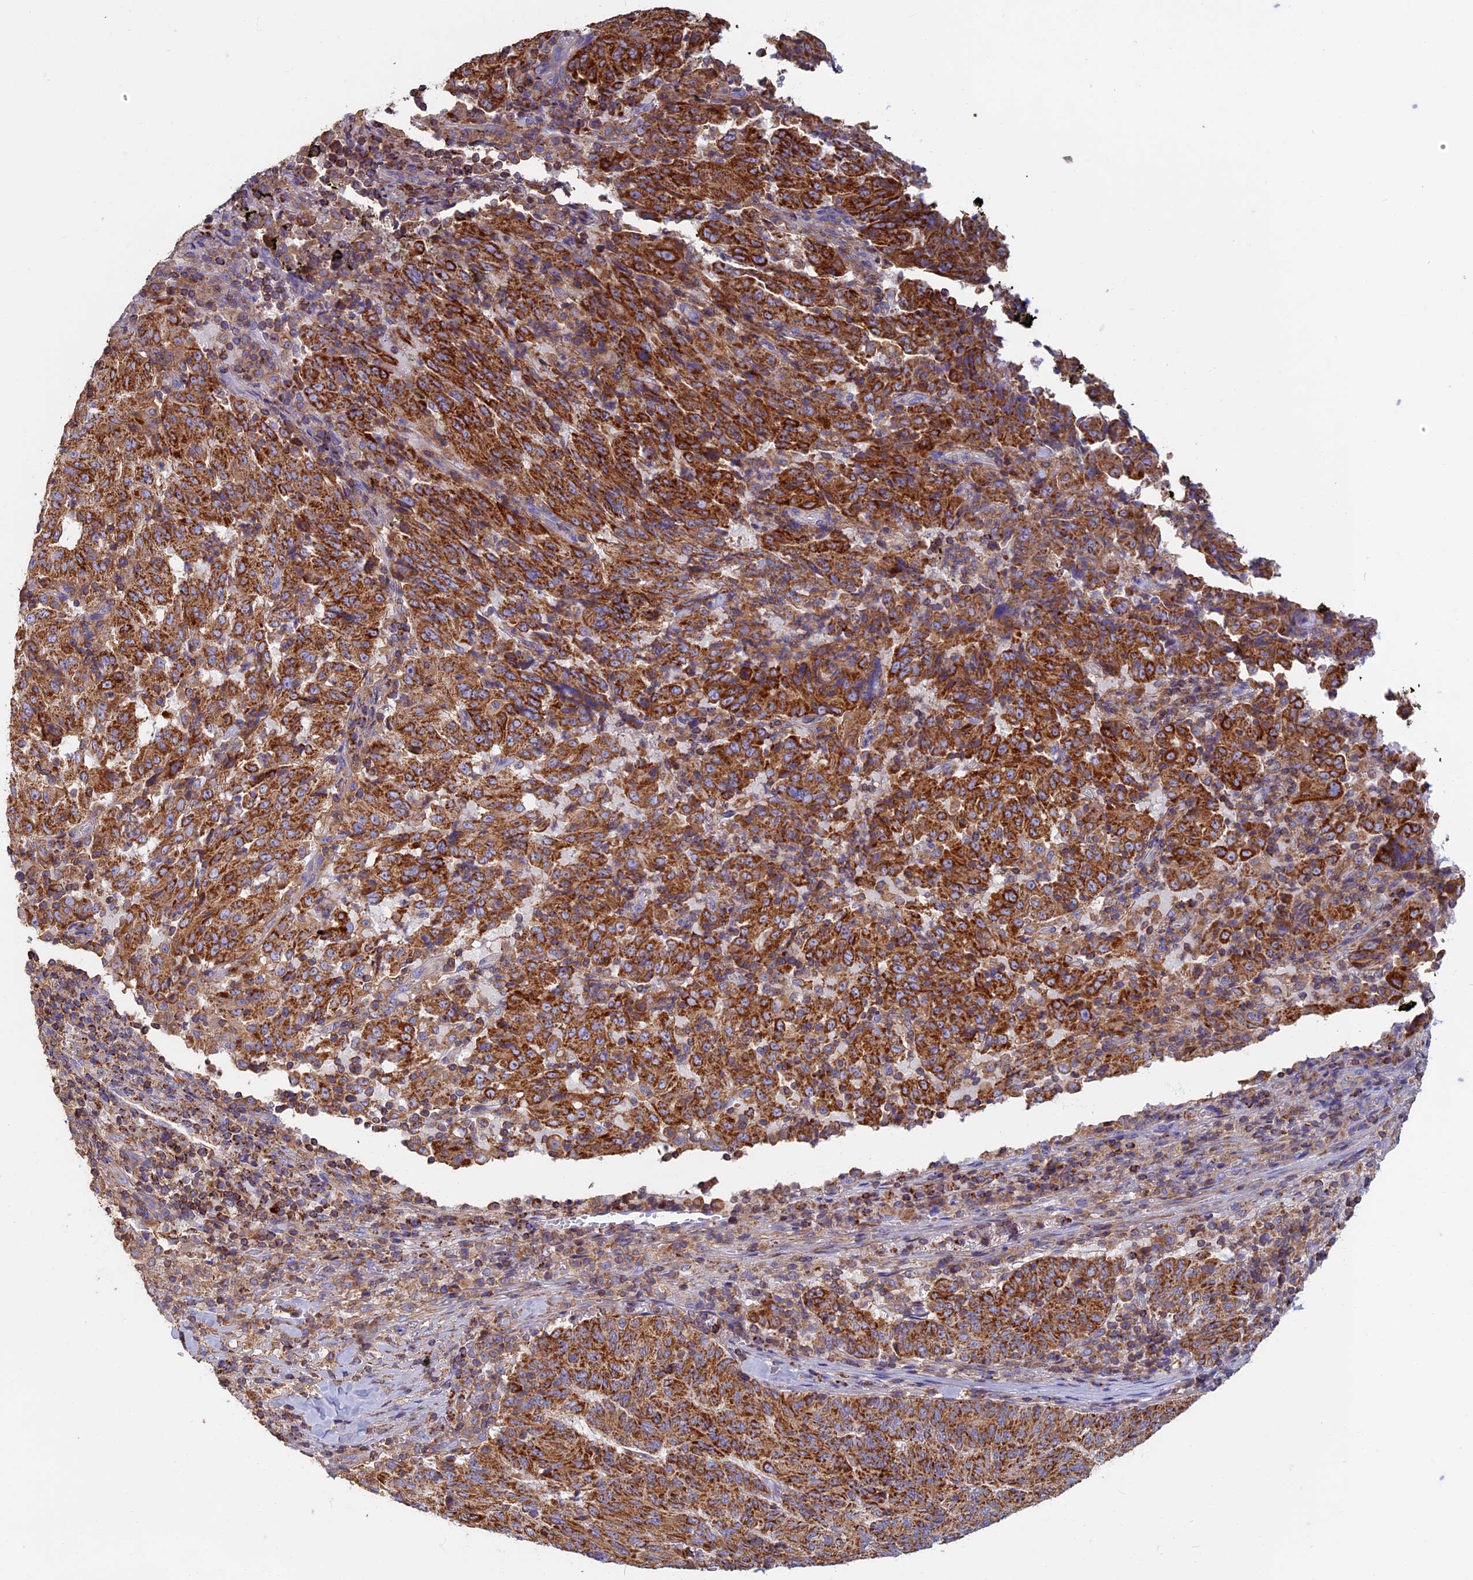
{"staining": {"intensity": "strong", "quantity": ">75%", "location": "cytoplasmic/membranous"}, "tissue": "pancreatic cancer", "cell_type": "Tumor cells", "image_type": "cancer", "snomed": [{"axis": "morphology", "description": "Adenocarcinoma, NOS"}, {"axis": "topography", "description": "Pancreas"}], "caption": "The photomicrograph demonstrates staining of pancreatic cancer, revealing strong cytoplasmic/membranous protein positivity (brown color) within tumor cells.", "gene": "HSD17B8", "patient": {"sex": "male", "age": 63}}